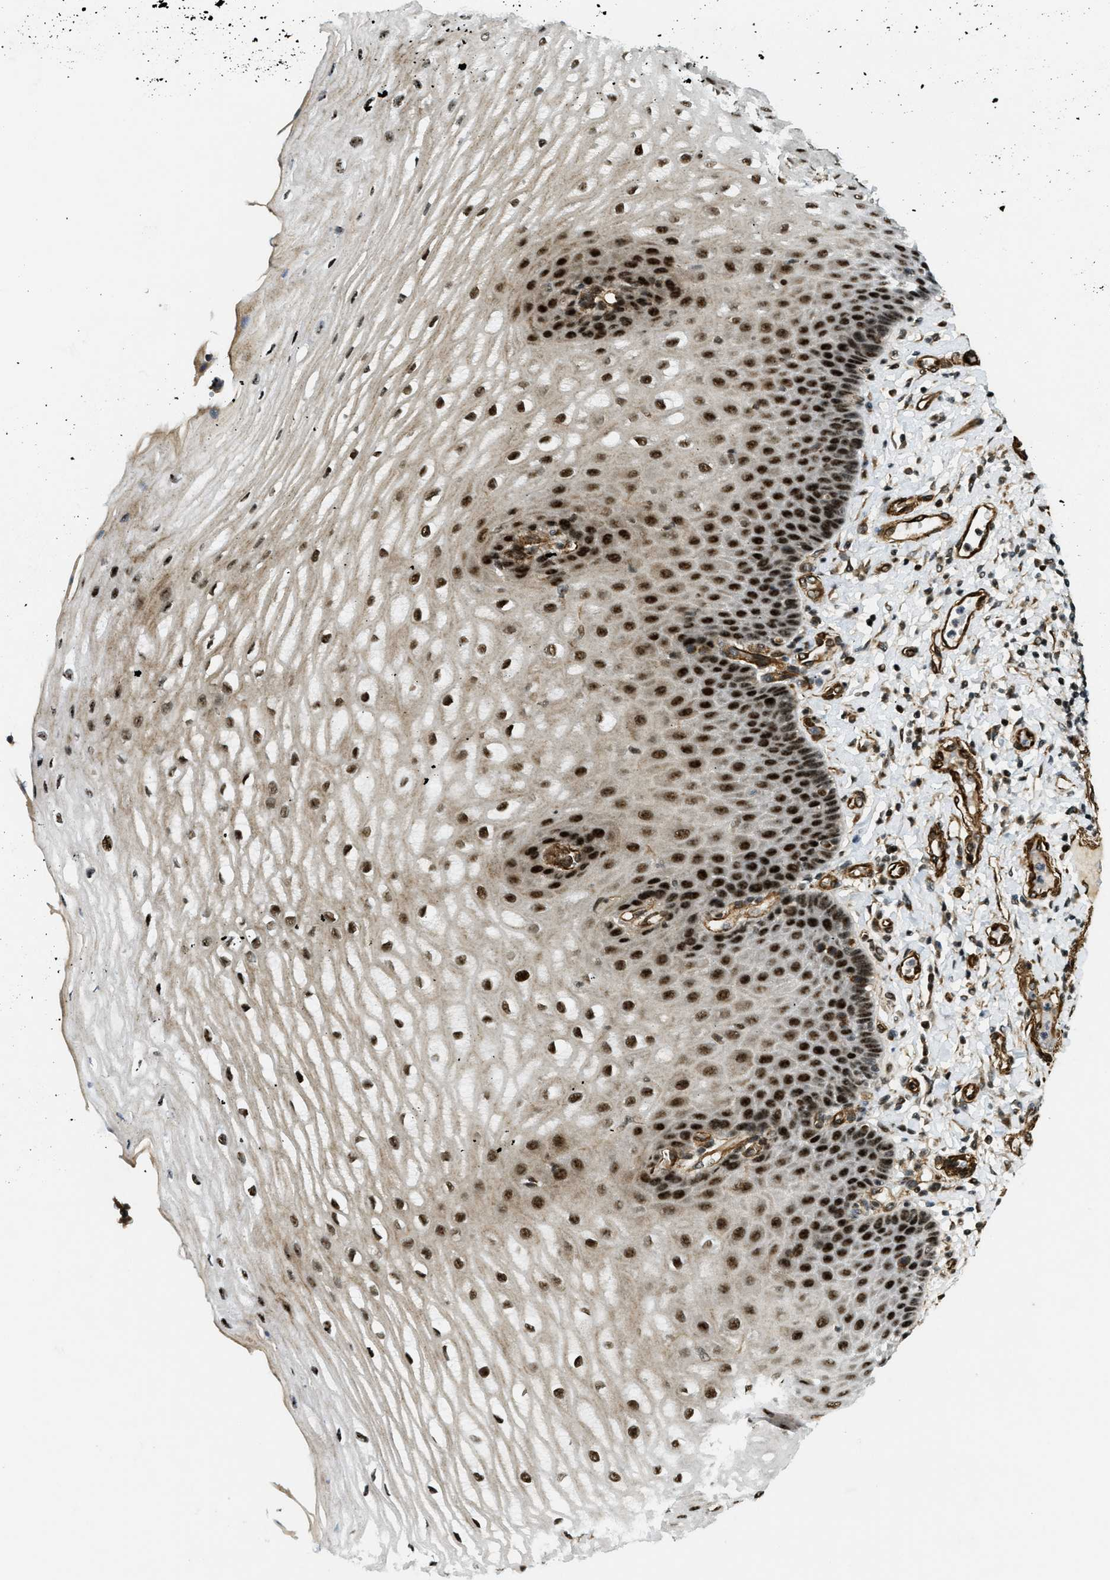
{"staining": {"intensity": "strong", "quantity": ">75%", "location": "nuclear"}, "tissue": "esophagus", "cell_type": "Squamous epithelial cells", "image_type": "normal", "snomed": [{"axis": "morphology", "description": "Normal tissue, NOS"}, {"axis": "topography", "description": "Esophagus"}], "caption": "This histopathology image demonstrates immunohistochemistry (IHC) staining of normal esophagus, with high strong nuclear expression in about >75% of squamous epithelial cells.", "gene": "CFAP36", "patient": {"sex": "male", "age": 54}}